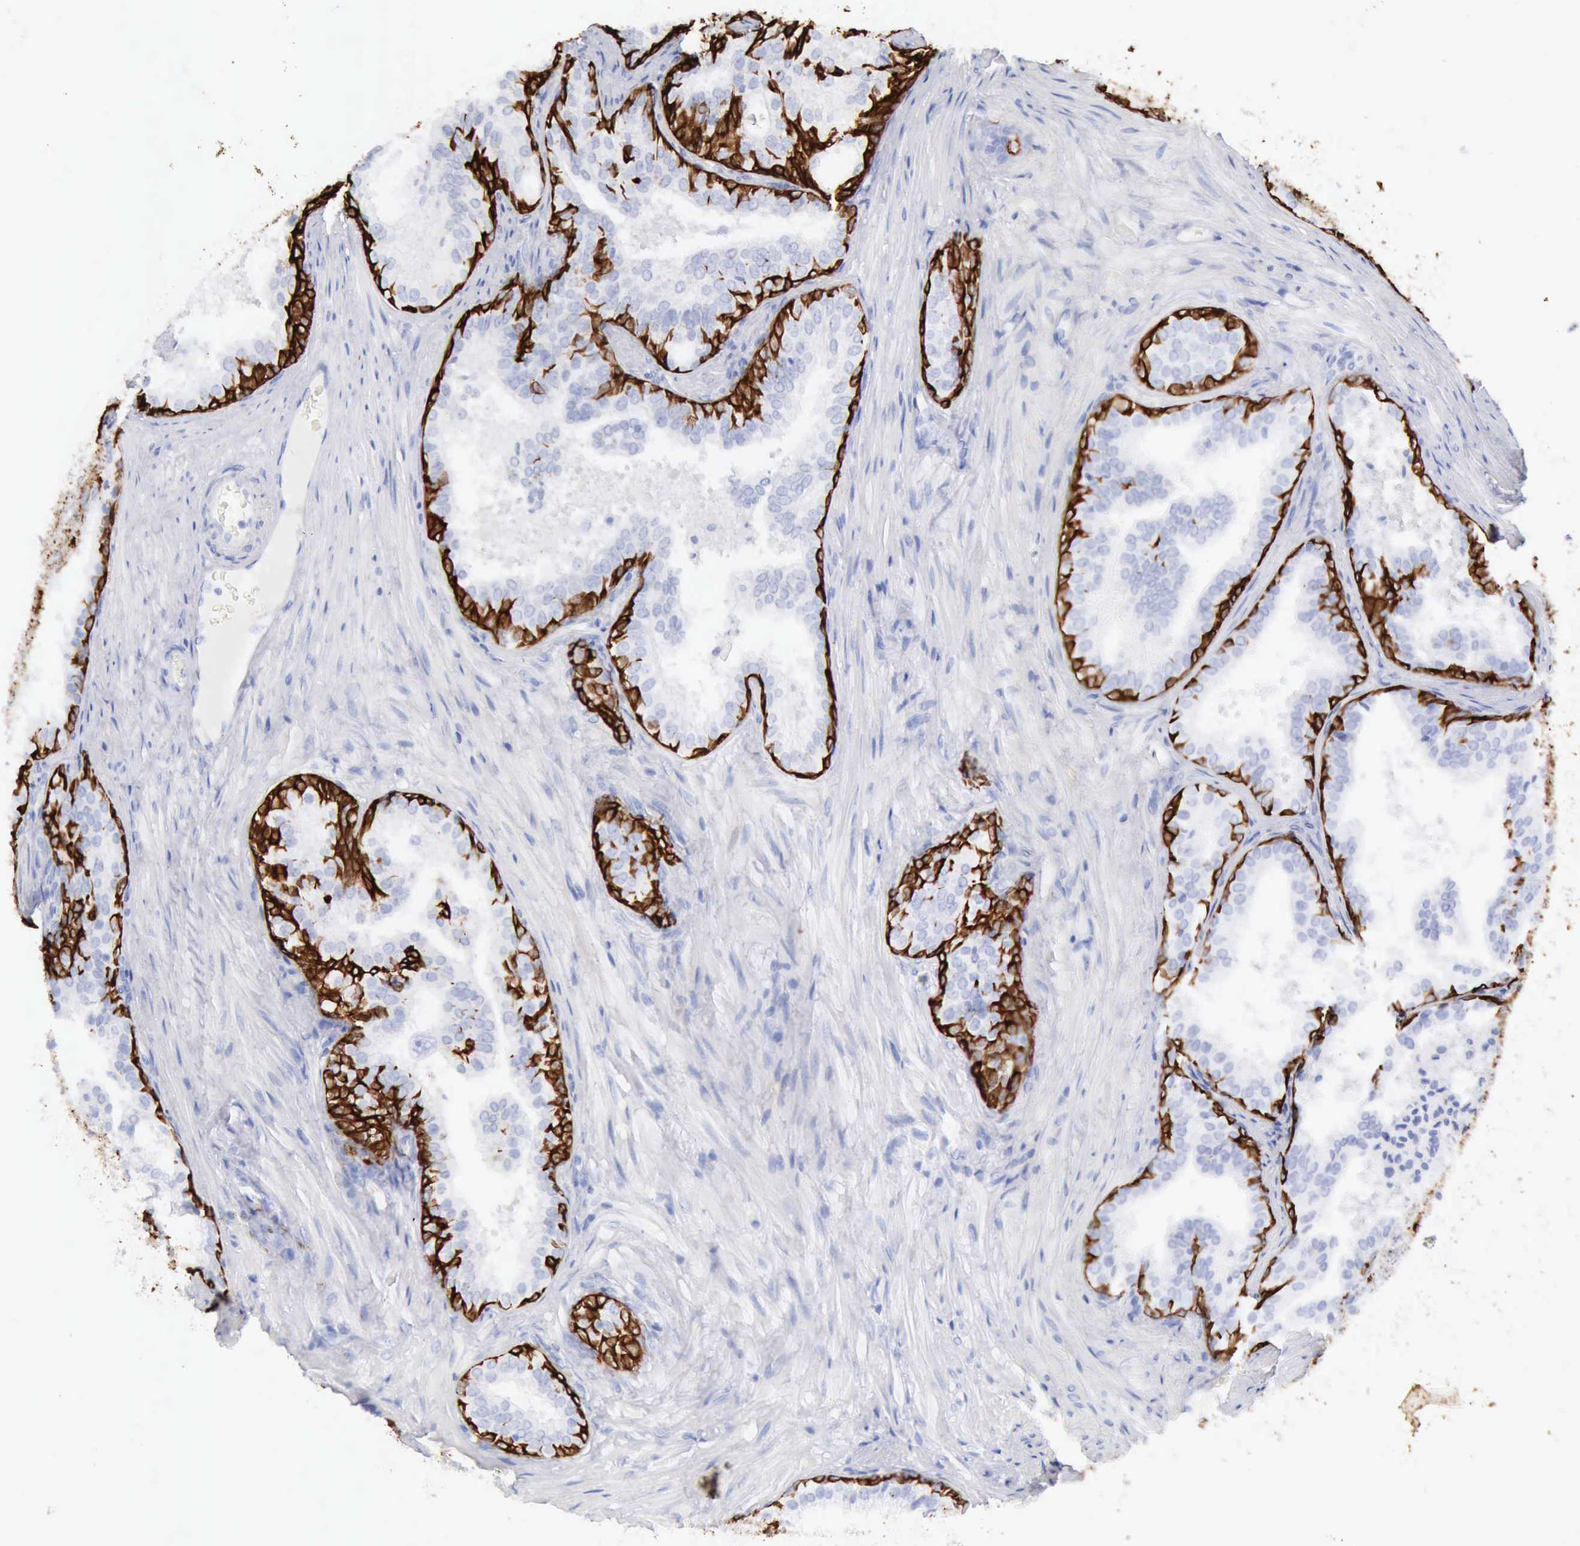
{"staining": {"intensity": "negative", "quantity": "none", "location": "none"}, "tissue": "prostate cancer", "cell_type": "Tumor cells", "image_type": "cancer", "snomed": [{"axis": "morphology", "description": "Adenocarcinoma, Low grade"}, {"axis": "topography", "description": "Prostate"}], "caption": "Immunohistochemical staining of prostate cancer reveals no significant staining in tumor cells.", "gene": "KRT5", "patient": {"sex": "male", "age": 69}}